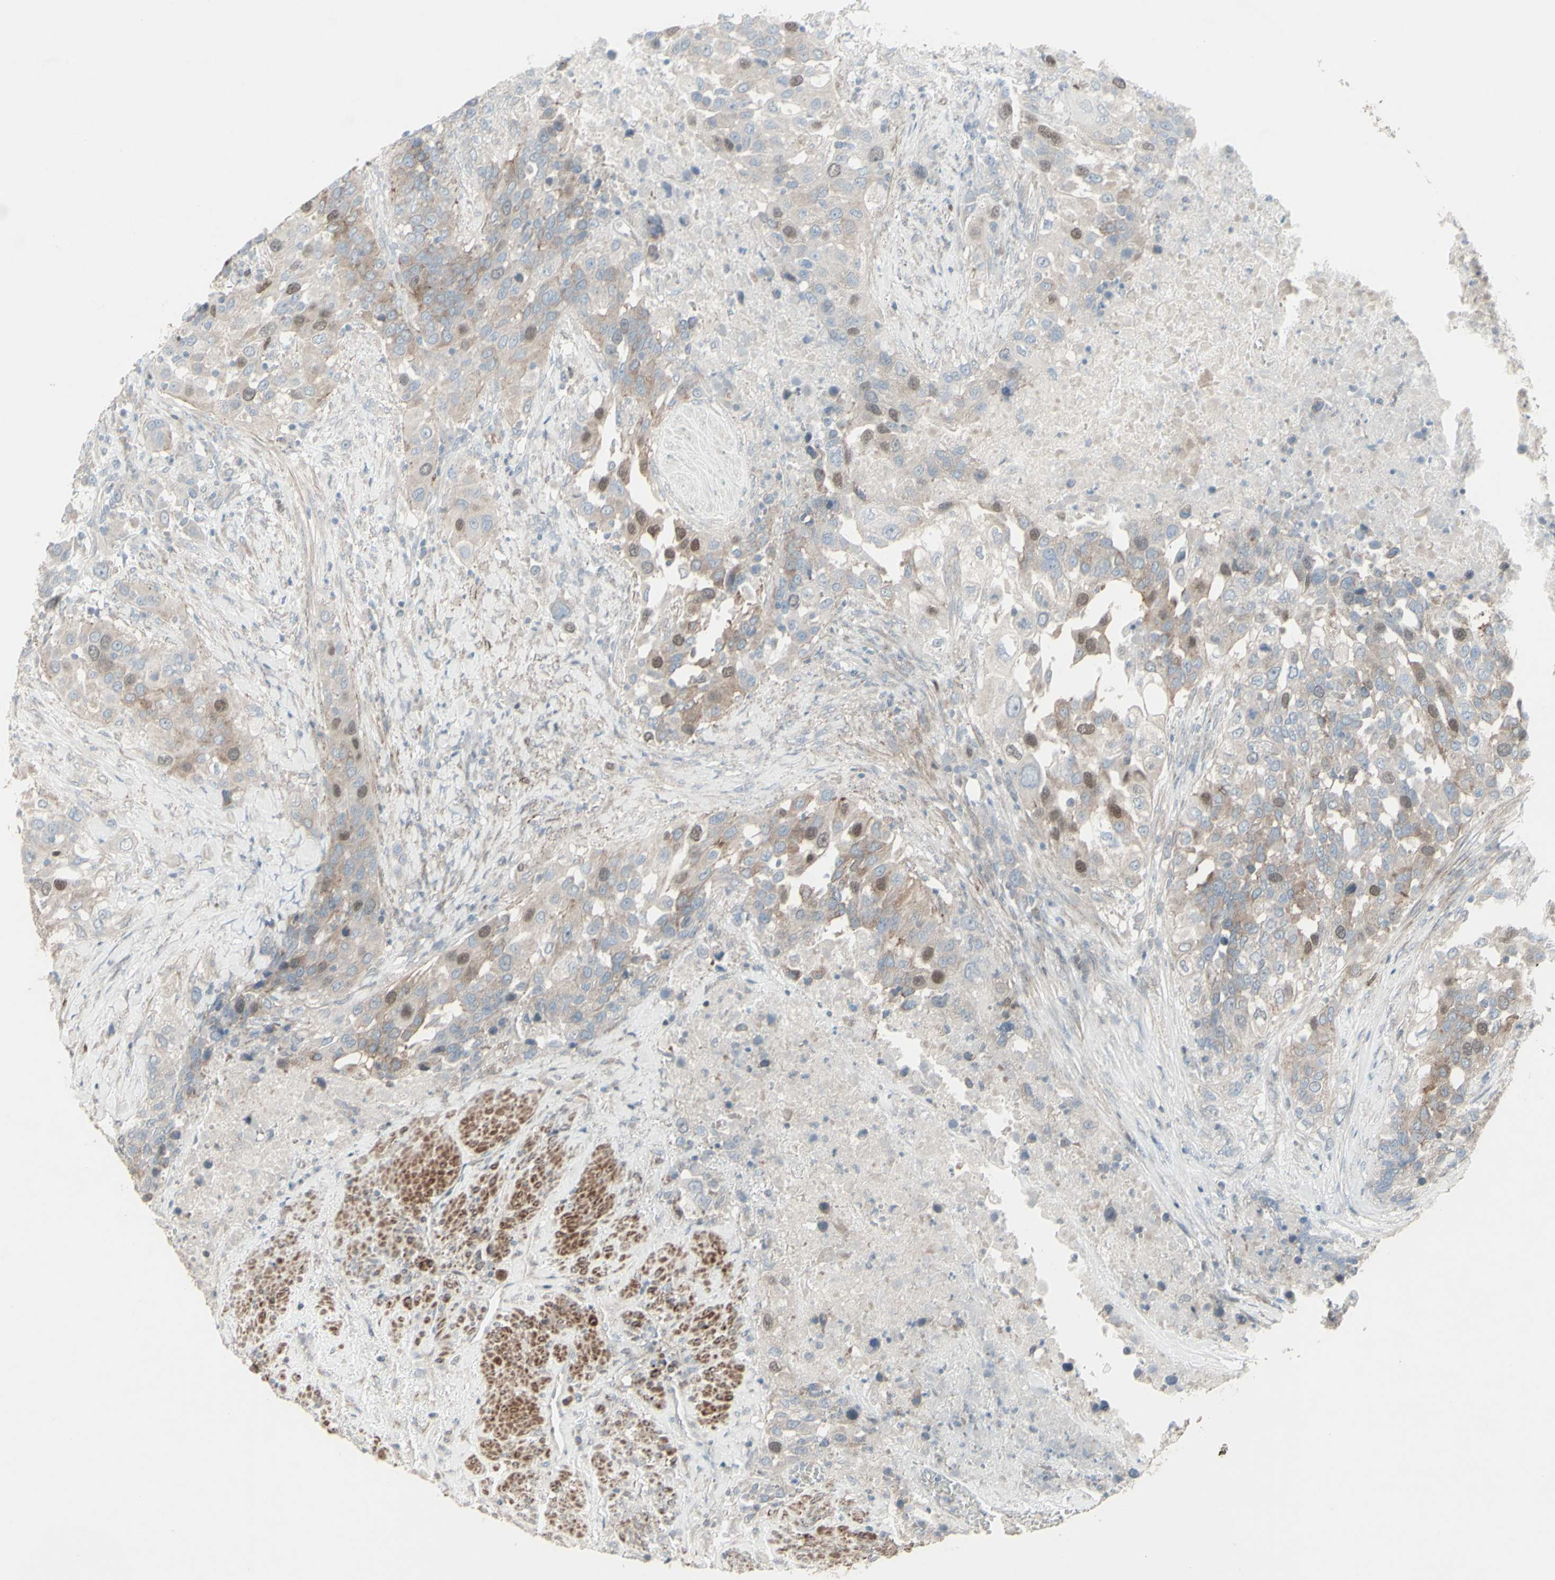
{"staining": {"intensity": "moderate", "quantity": "25%-75%", "location": "cytoplasmic/membranous,nuclear"}, "tissue": "urothelial cancer", "cell_type": "Tumor cells", "image_type": "cancer", "snomed": [{"axis": "morphology", "description": "Urothelial carcinoma, High grade"}, {"axis": "topography", "description": "Urinary bladder"}], "caption": "Tumor cells demonstrate medium levels of moderate cytoplasmic/membranous and nuclear expression in approximately 25%-75% of cells in urothelial carcinoma (high-grade).", "gene": "GMNN", "patient": {"sex": "female", "age": 80}}